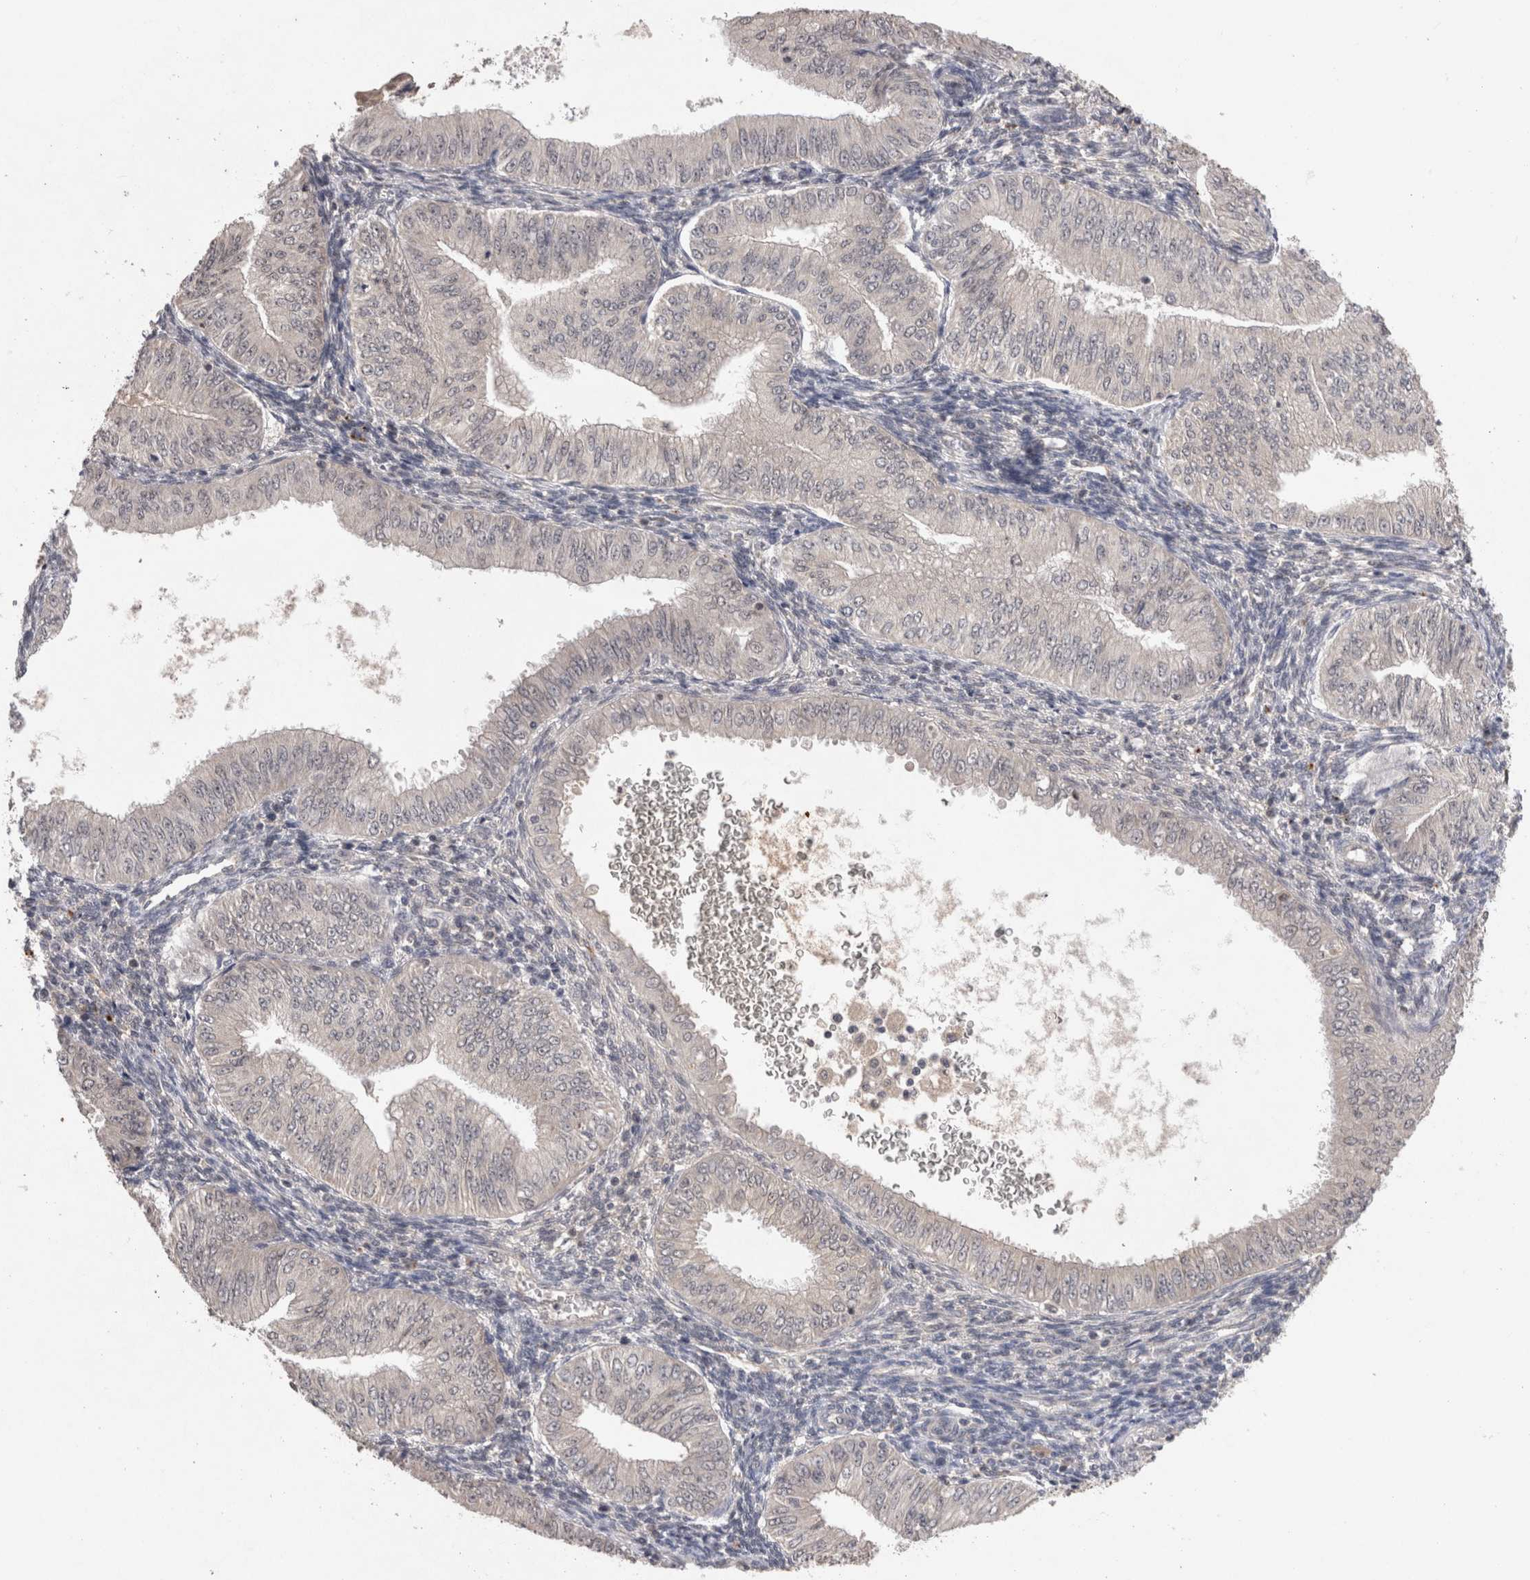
{"staining": {"intensity": "negative", "quantity": "none", "location": "none"}, "tissue": "endometrial cancer", "cell_type": "Tumor cells", "image_type": "cancer", "snomed": [{"axis": "morphology", "description": "Normal tissue, NOS"}, {"axis": "morphology", "description": "Adenocarcinoma, NOS"}, {"axis": "topography", "description": "Endometrium"}], "caption": "Immunohistochemistry image of human endometrial cancer (adenocarcinoma) stained for a protein (brown), which exhibits no staining in tumor cells.", "gene": "RASSF3", "patient": {"sex": "female", "age": 53}}